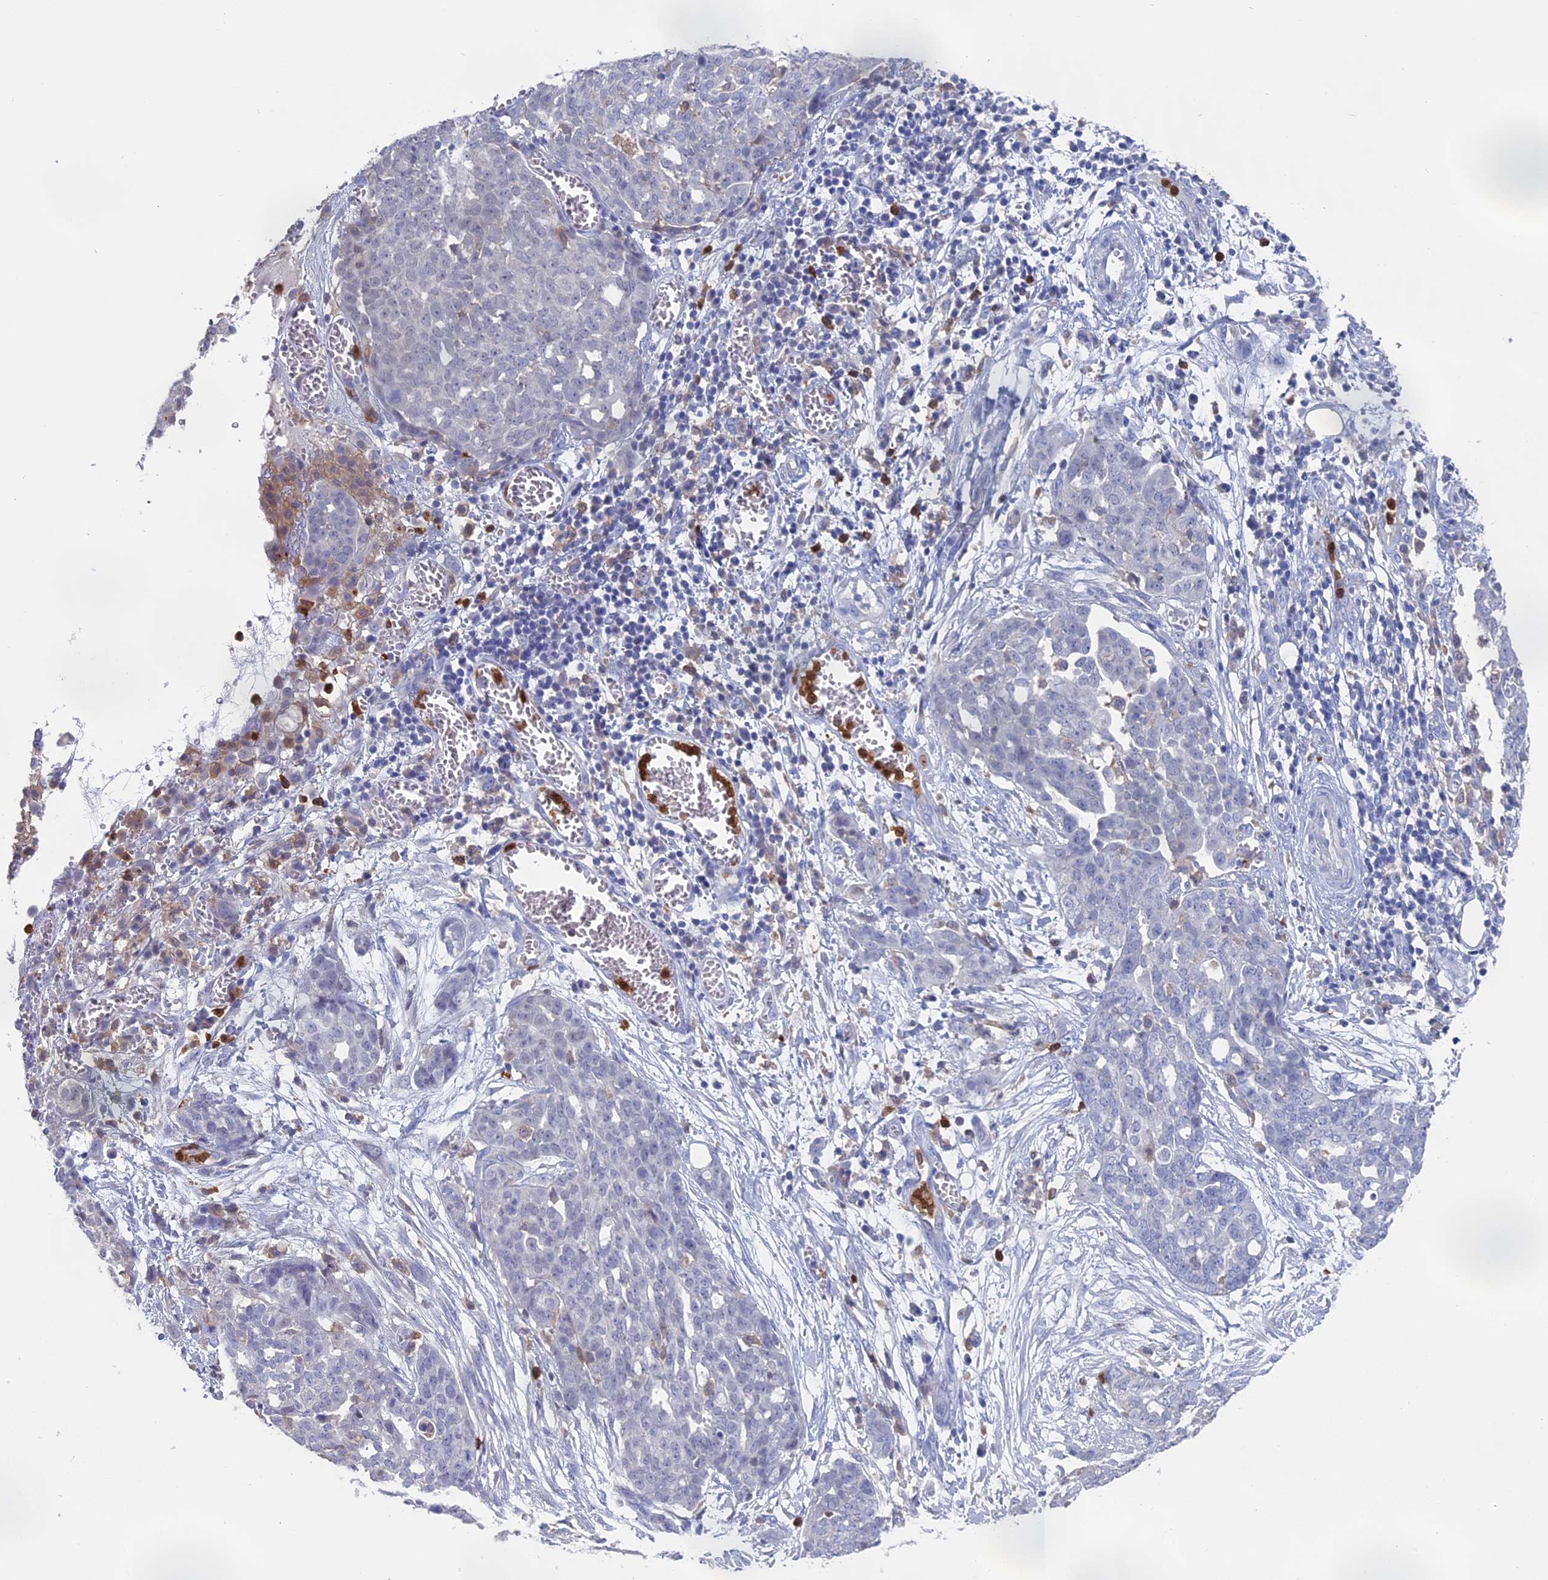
{"staining": {"intensity": "negative", "quantity": "none", "location": "none"}, "tissue": "ovarian cancer", "cell_type": "Tumor cells", "image_type": "cancer", "snomed": [{"axis": "morphology", "description": "Cystadenocarcinoma, serous, NOS"}, {"axis": "topography", "description": "Soft tissue"}, {"axis": "topography", "description": "Ovary"}], "caption": "DAB (3,3'-diaminobenzidine) immunohistochemical staining of ovarian cancer displays no significant expression in tumor cells.", "gene": "NCF4", "patient": {"sex": "female", "age": 57}}